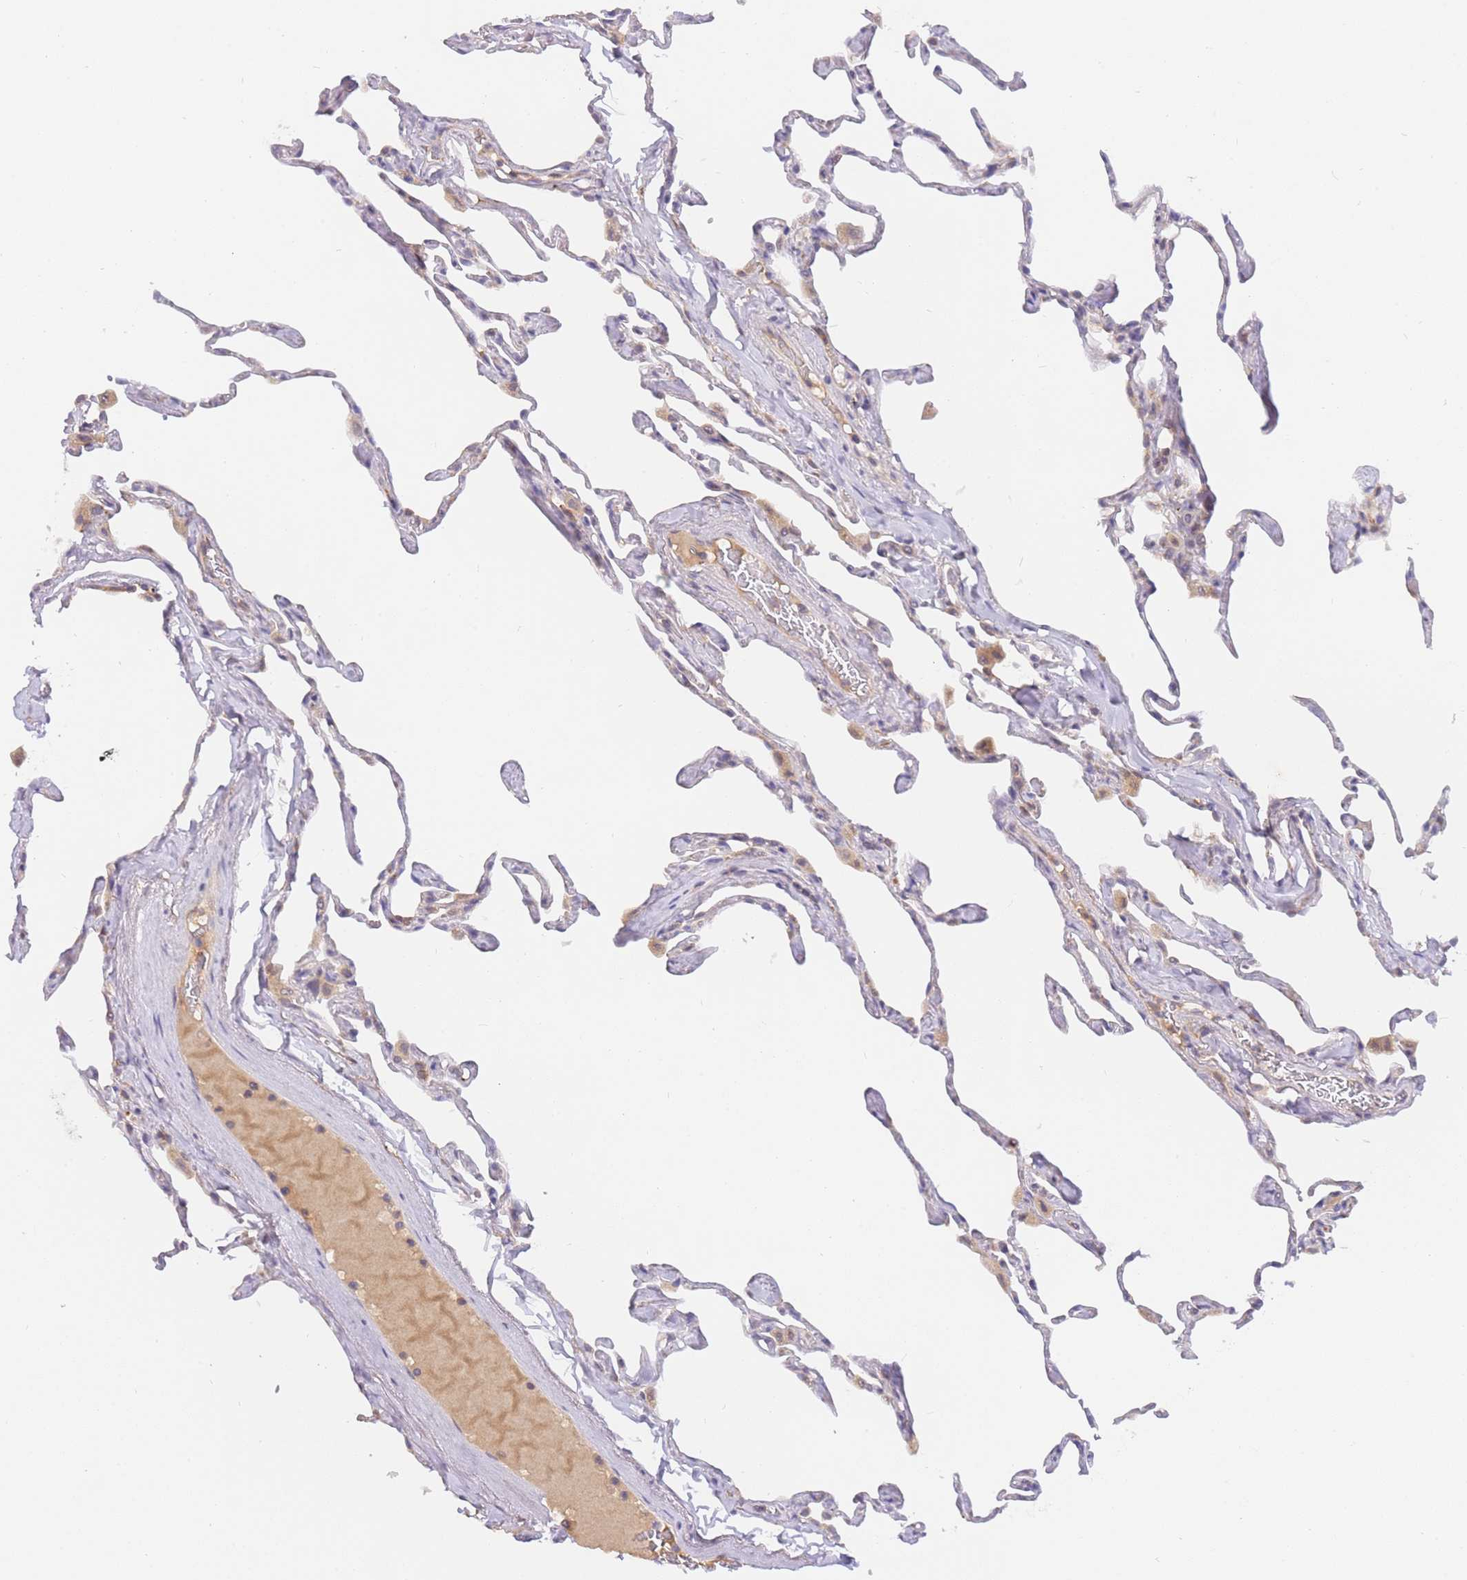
{"staining": {"intensity": "negative", "quantity": "none", "location": "none"}, "tissue": "lung", "cell_type": "Alveolar cells", "image_type": "normal", "snomed": [{"axis": "morphology", "description": "Normal tissue, NOS"}, {"axis": "topography", "description": "Lung"}], "caption": "High magnification brightfield microscopy of benign lung stained with DAB (brown) and counterstained with hematoxylin (blue): alveolar cells show no significant expression.", "gene": "ZNF577", "patient": {"sex": "male", "age": 65}}